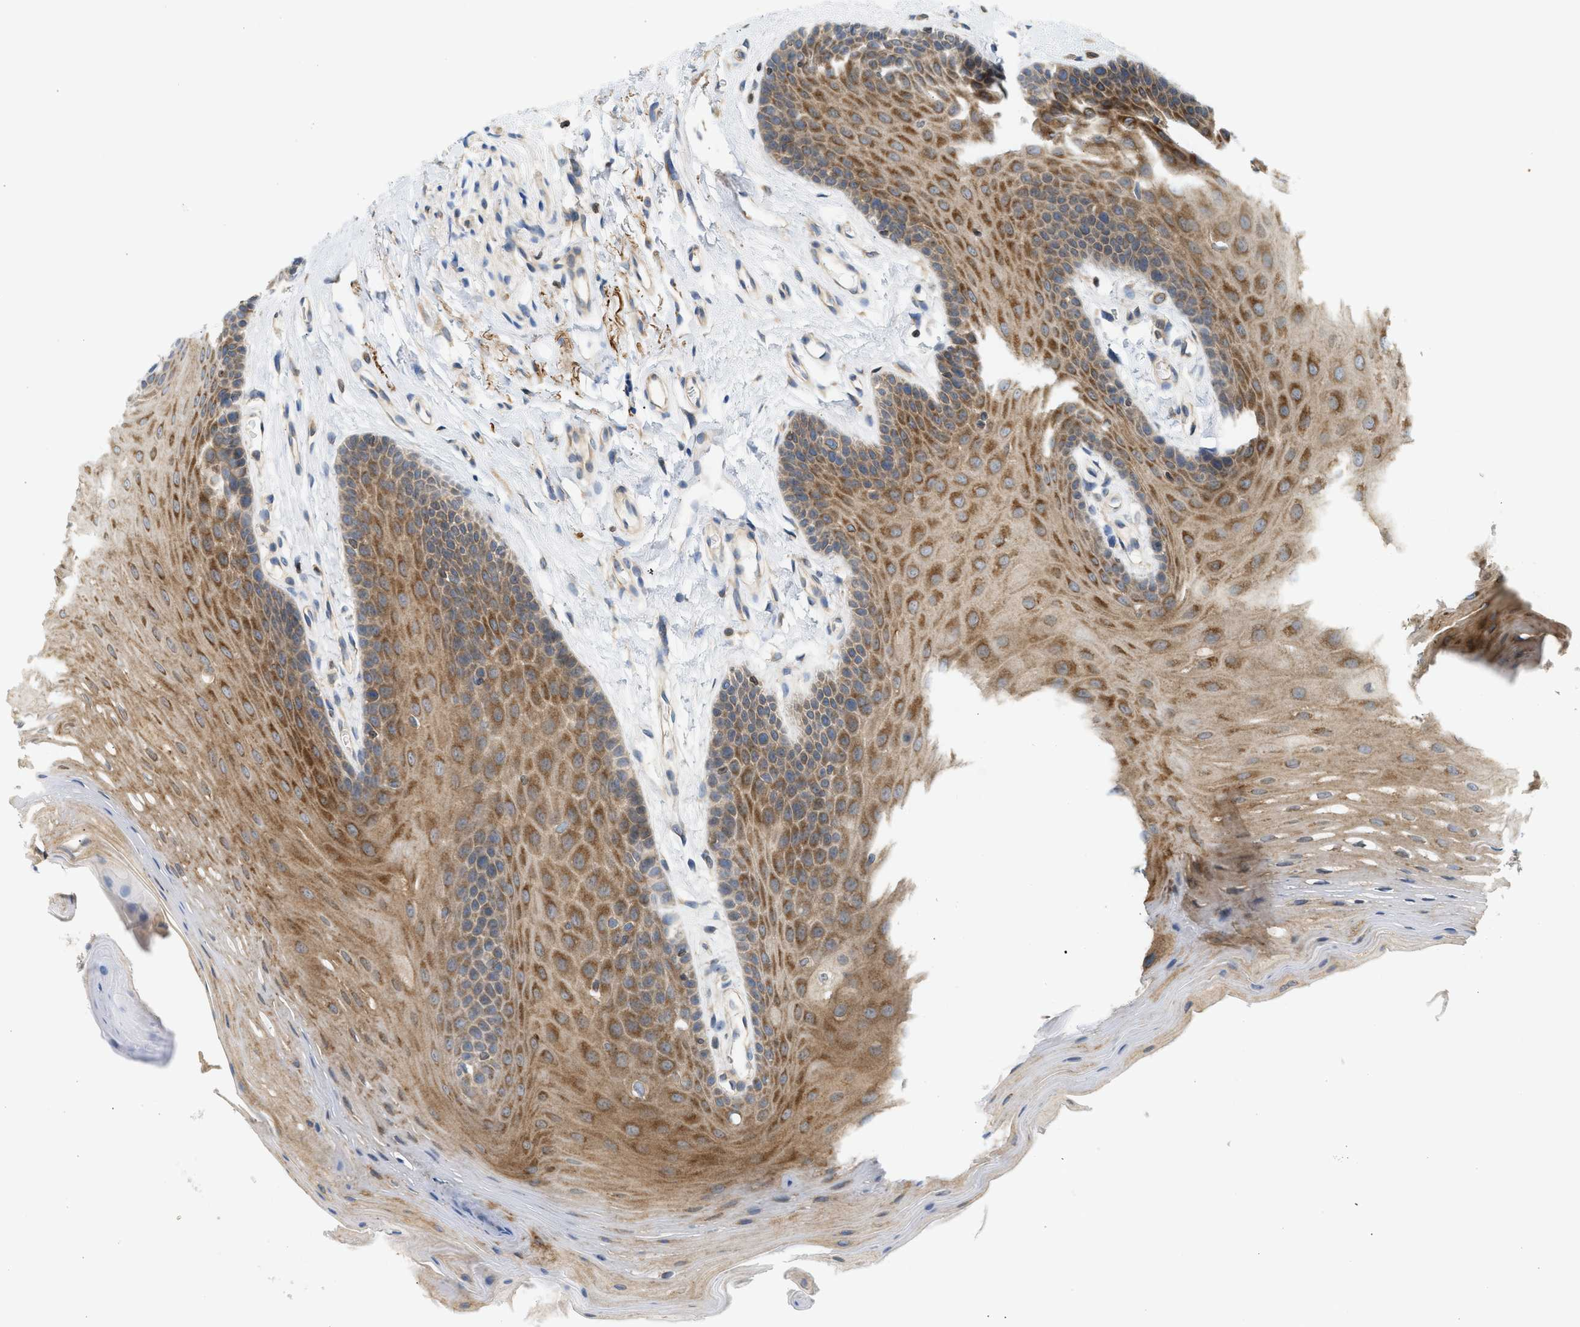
{"staining": {"intensity": "moderate", "quantity": ">75%", "location": "cytoplasmic/membranous"}, "tissue": "oral mucosa", "cell_type": "Squamous epithelial cells", "image_type": "normal", "snomed": [{"axis": "morphology", "description": "Normal tissue, NOS"}, {"axis": "morphology", "description": "Squamous cell carcinoma, NOS"}, {"axis": "topography", "description": "Oral tissue"}, {"axis": "topography", "description": "Head-Neck"}], "caption": "Human oral mucosa stained for a protein (brown) exhibits moderate cytoplasmic/membranous positive positivity in approximately >75% of squamous epithelial cells.", "gene": "STRN", "patient": {"sex": "male", "age": 71}}